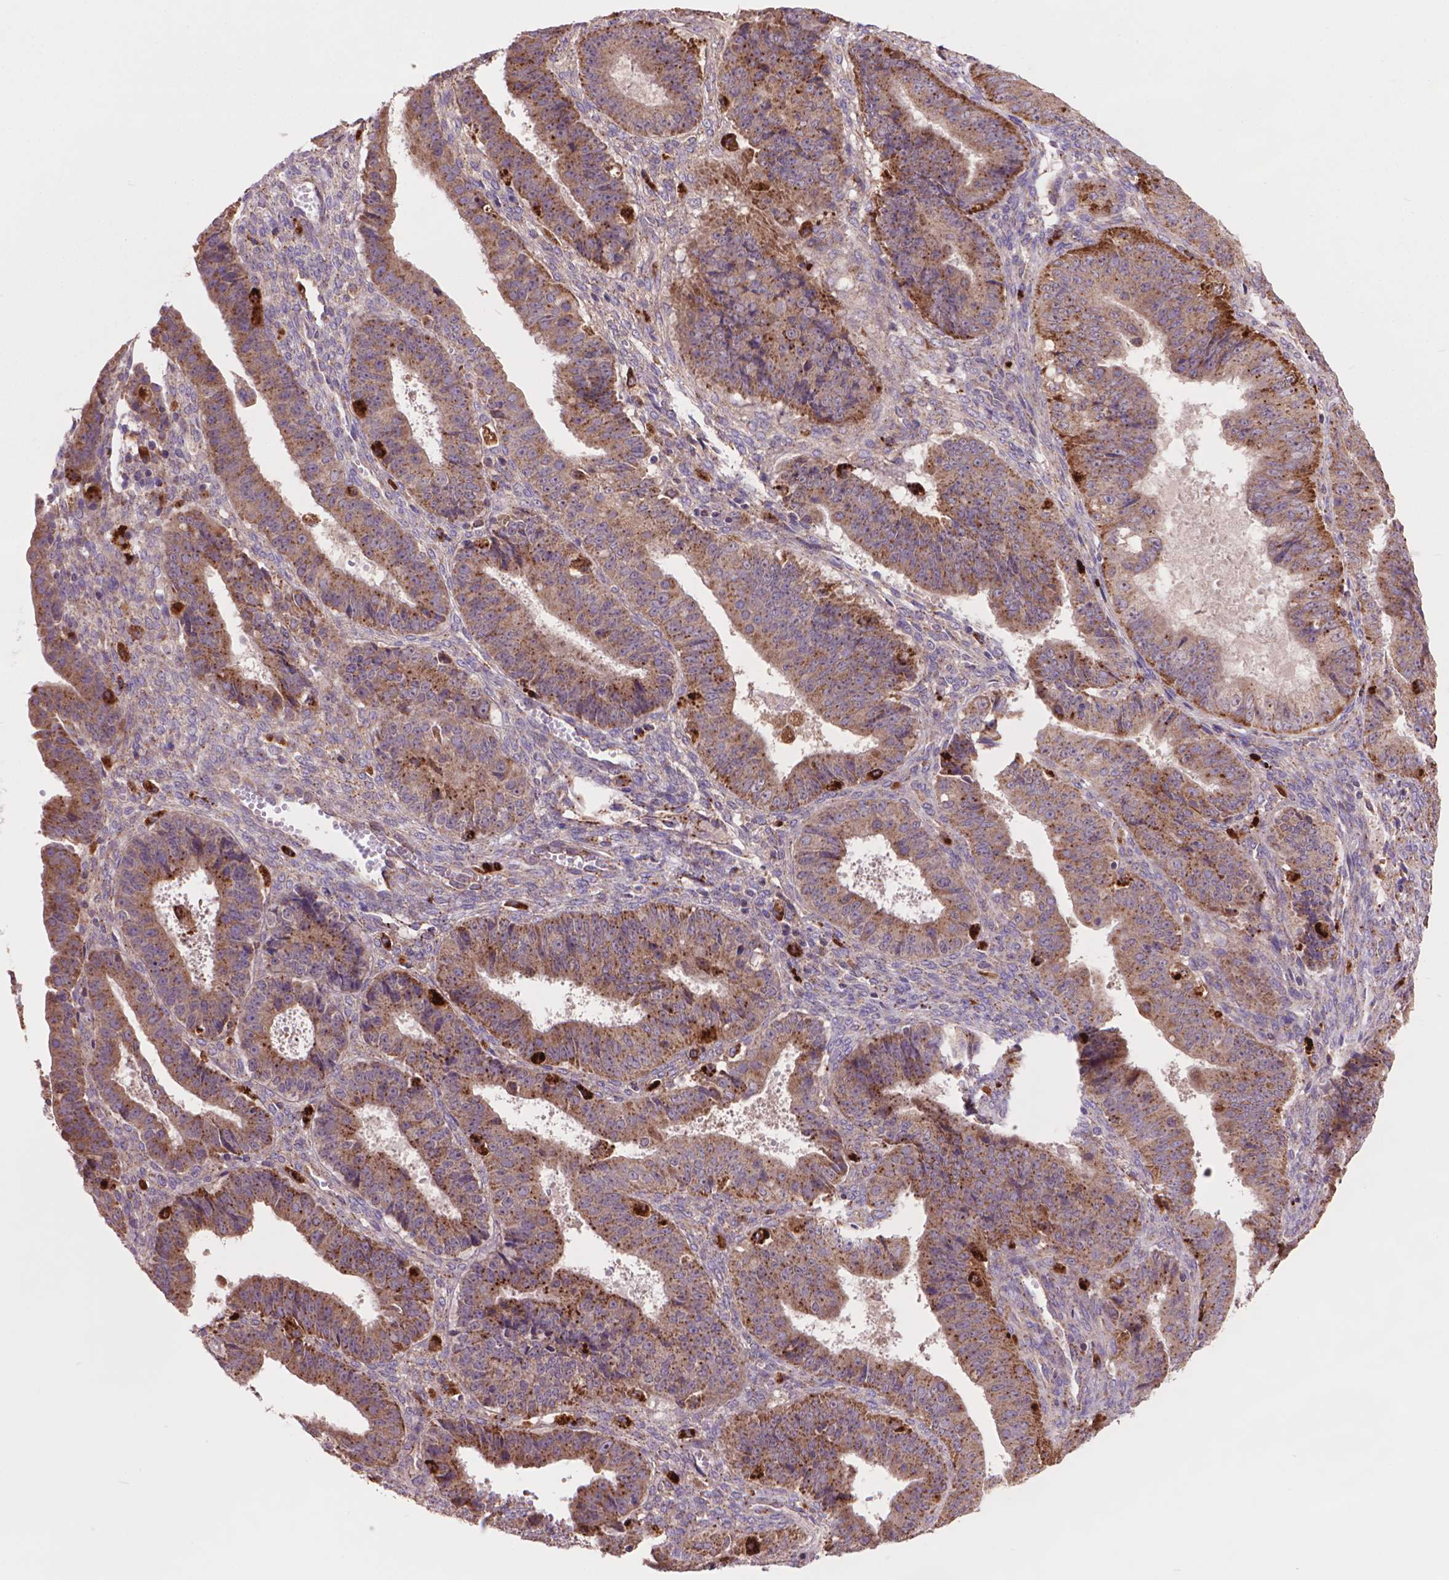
{"staining": {"intensity": "moderate", "quantity": ">75%", "location": "cytoplasmic/membranous"}, "tissue": "ovarian cancer", "cell_type": "Tumor cells", "image_type": "cancer", "snomed": [{"axis": "morphology", "description": "Carcinoma, endometroid"}, {"axis": "topography", "description": "Ovary"}], "caption": "Protein staining of endometroid carcinoma (ovarian) tissue reveals moderate cytoplasmic/membranous staining in about >75% of tumor cells. The staining is performed using DAB (3,3'-diaminobenzidine) brown chromogen to label protein expression. The nuclei are counter-stained blue using hematoxylin.", "gene": "GLB1", "patient": {"sex": "female", "age": 42}}